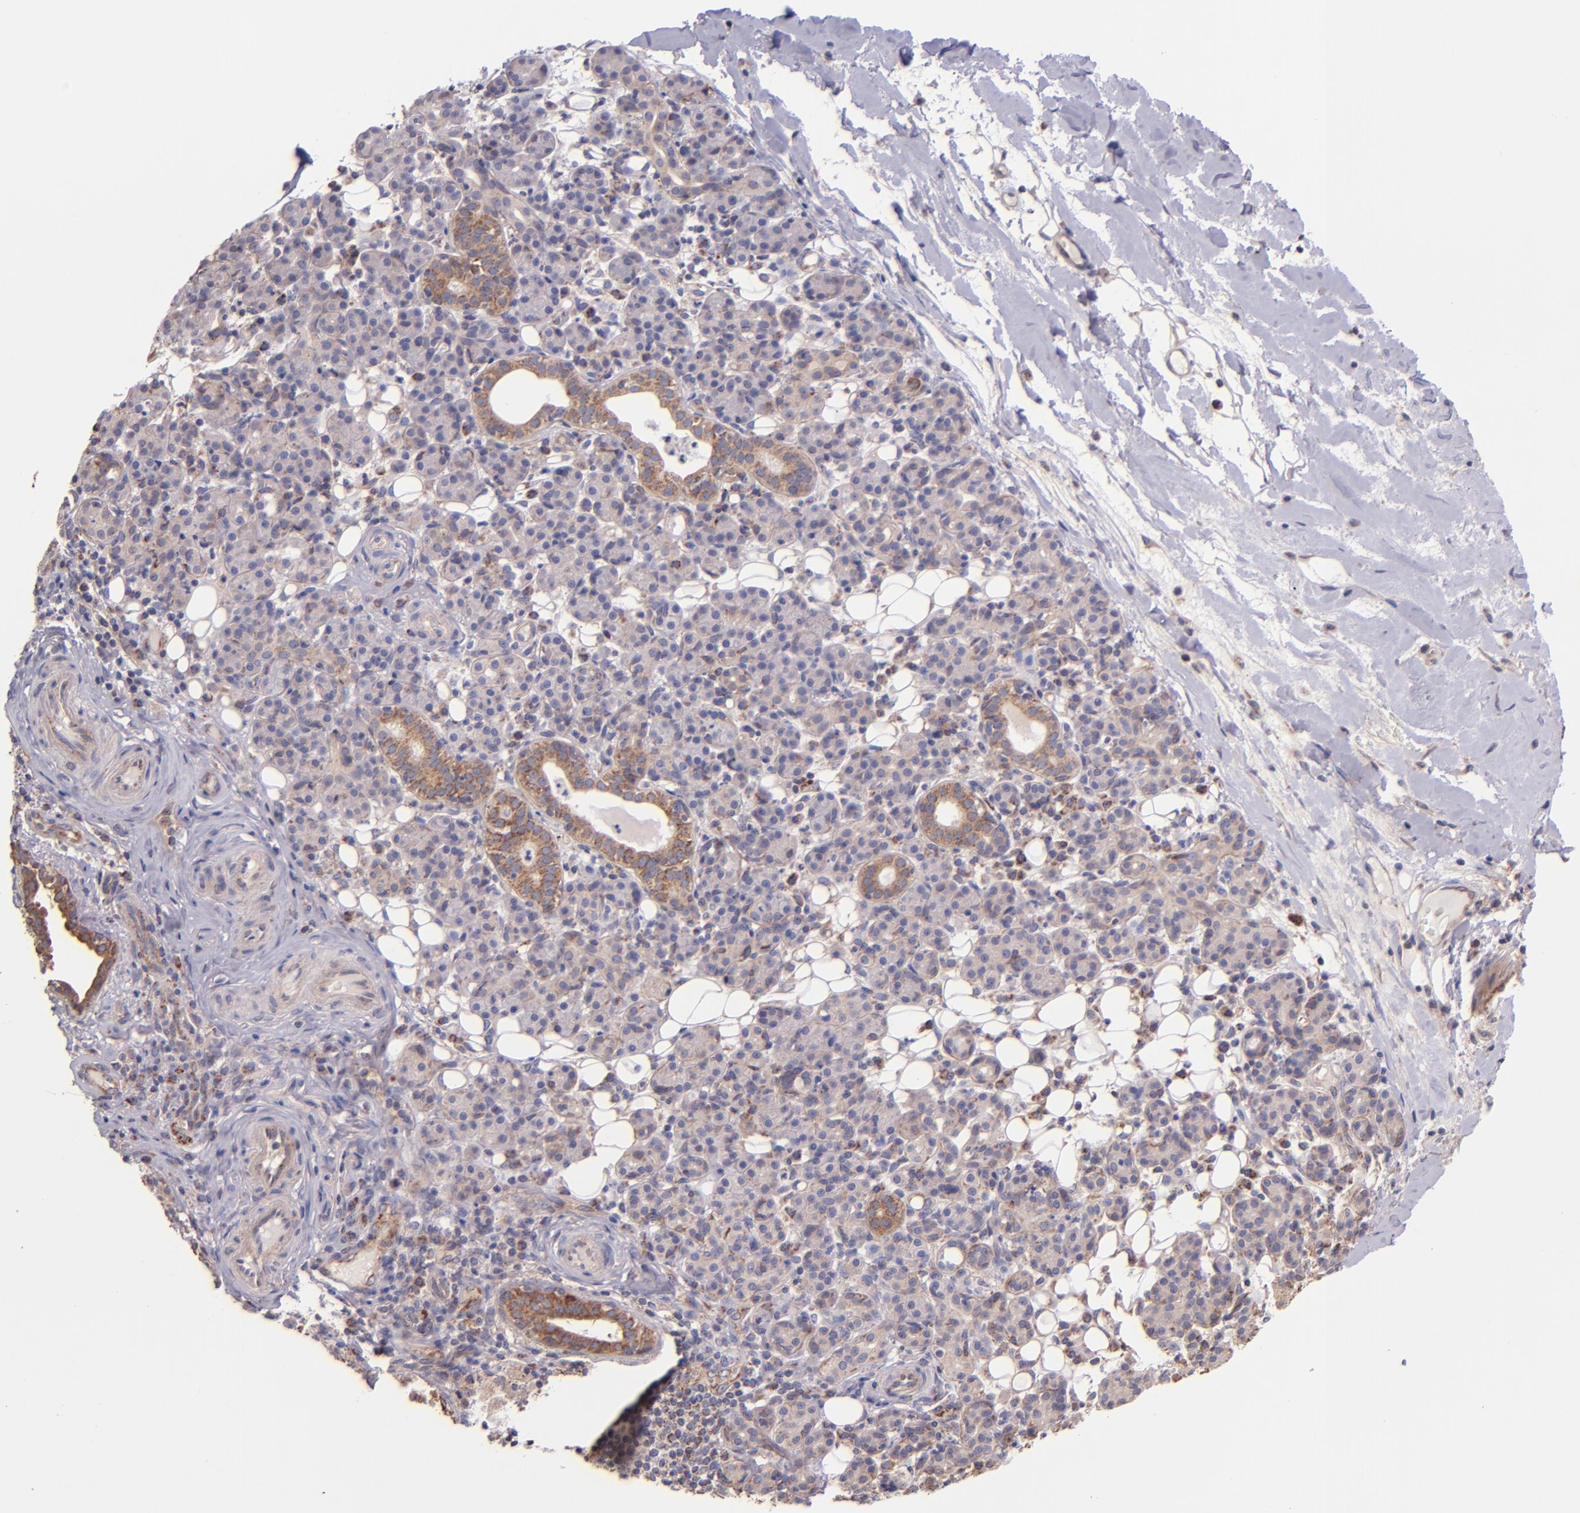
{"staining": {"intensity": "moderate", "quantity": "25%-75%", "location": "cytoplasmic/membranous"}, "tissue": "skin cancer", "cell_type": "Tumor cells", "image_type": "cancer", "snomed": [{"axis": "morphology", "description": "Squamous cell carcinoma, NOS"}, {"axis": "topography", "description": "Skin"}], "caption": "Tumor cells show medium levels of moderate cytoplasmic/membranous positivity in approximately 25%-75% of cells in human skin cancer (squamous cell carcinoma). (brown staining indicates protein expression, while blue staining denotes nuclei).", "gene": "SHC1", "patient": {"sex": "male", "age": 84}}